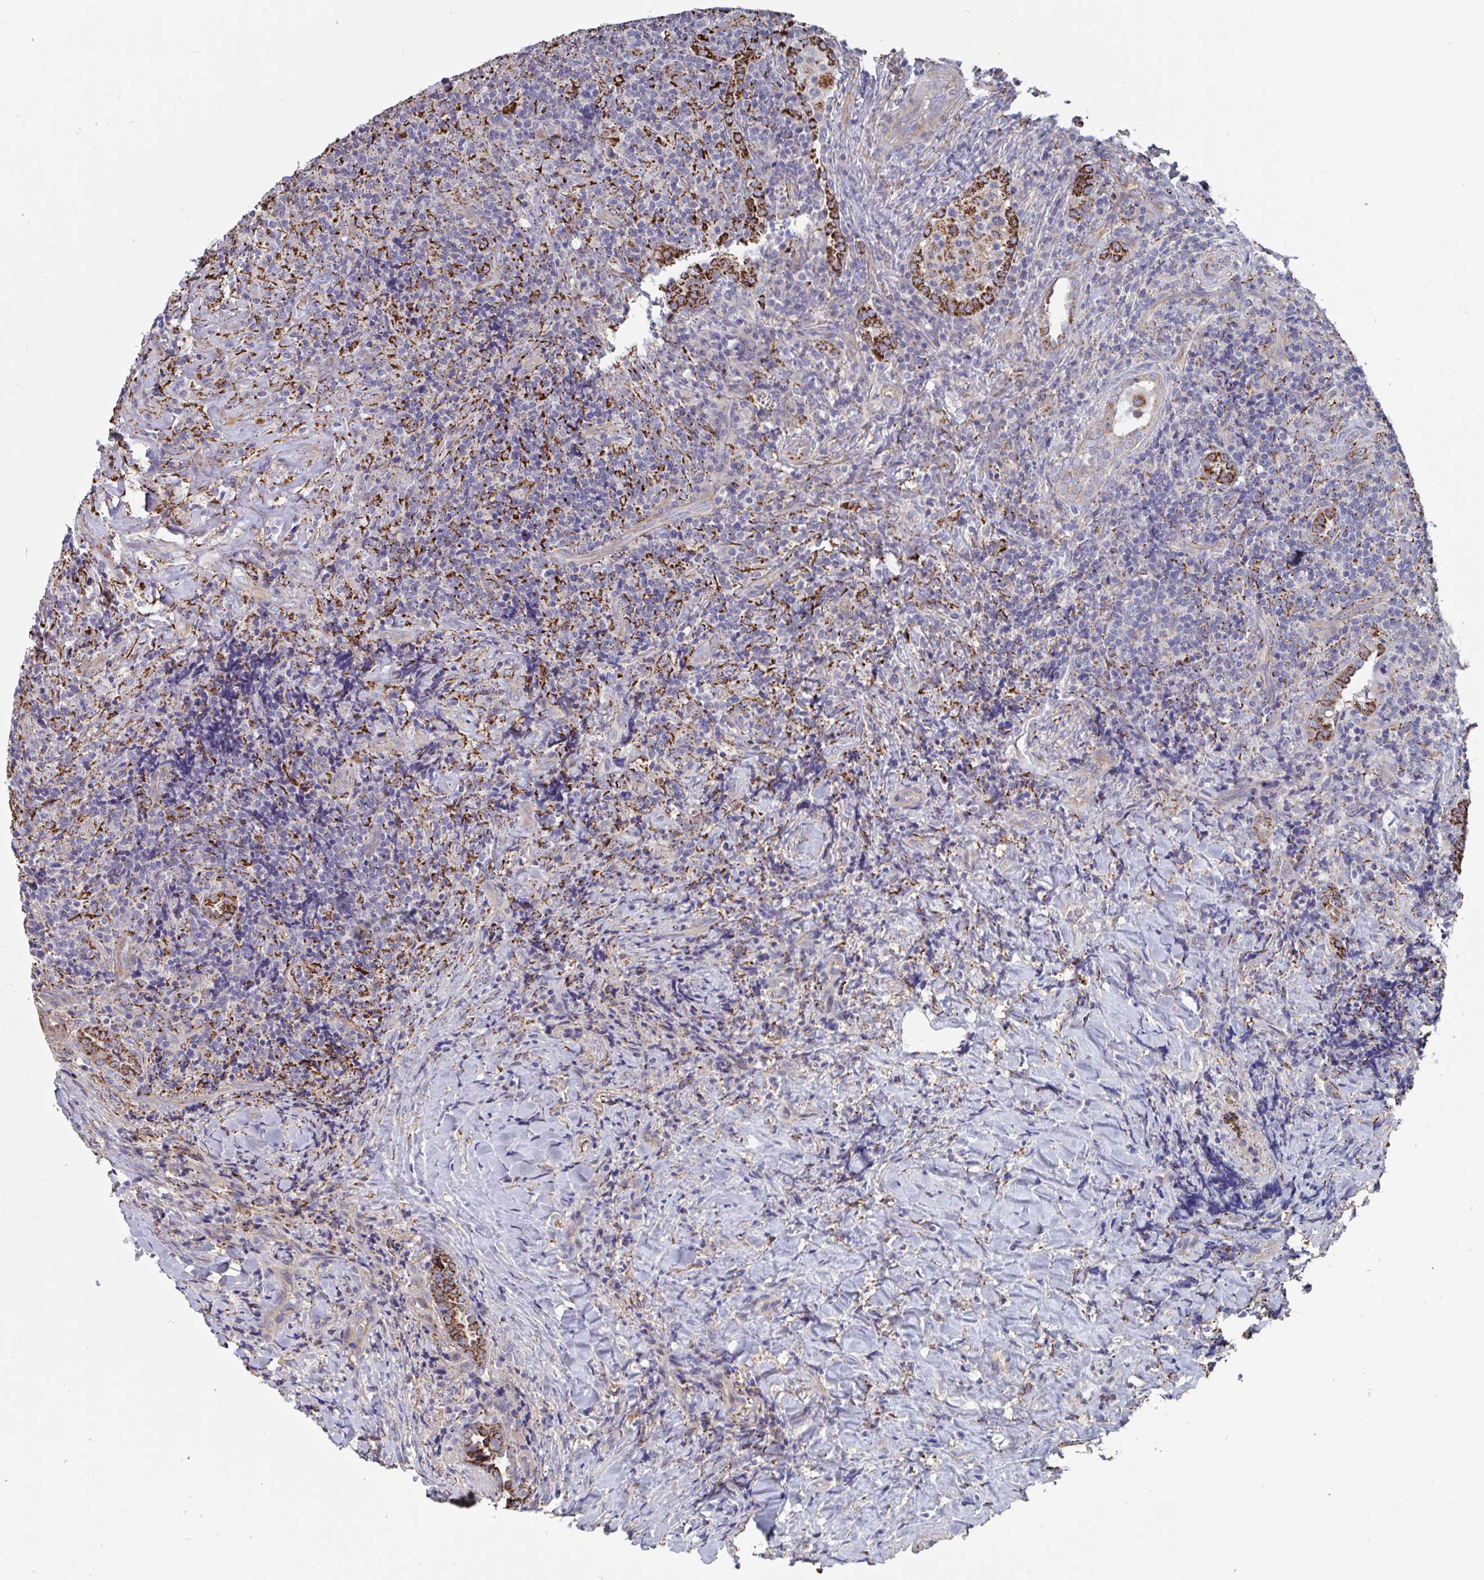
{"staining": {"intensity": "negative", "quantity": "none", "location": "none"}, "tissue": "lymphoma", "cell_type": "Tumor cells", "image_type": "cancer", "snomed": [{"axis": "morphology", "description": "Hodgkin's disease, NOS"}, {"axis": "topography", "description": "Lung"}], "caption": "Hodgkin's disease was stained to show a protein in brown. There is no significant positivity in tumor cells.", "gene": "FAM156B", "patient": {"sex": "male", "age": 17}}